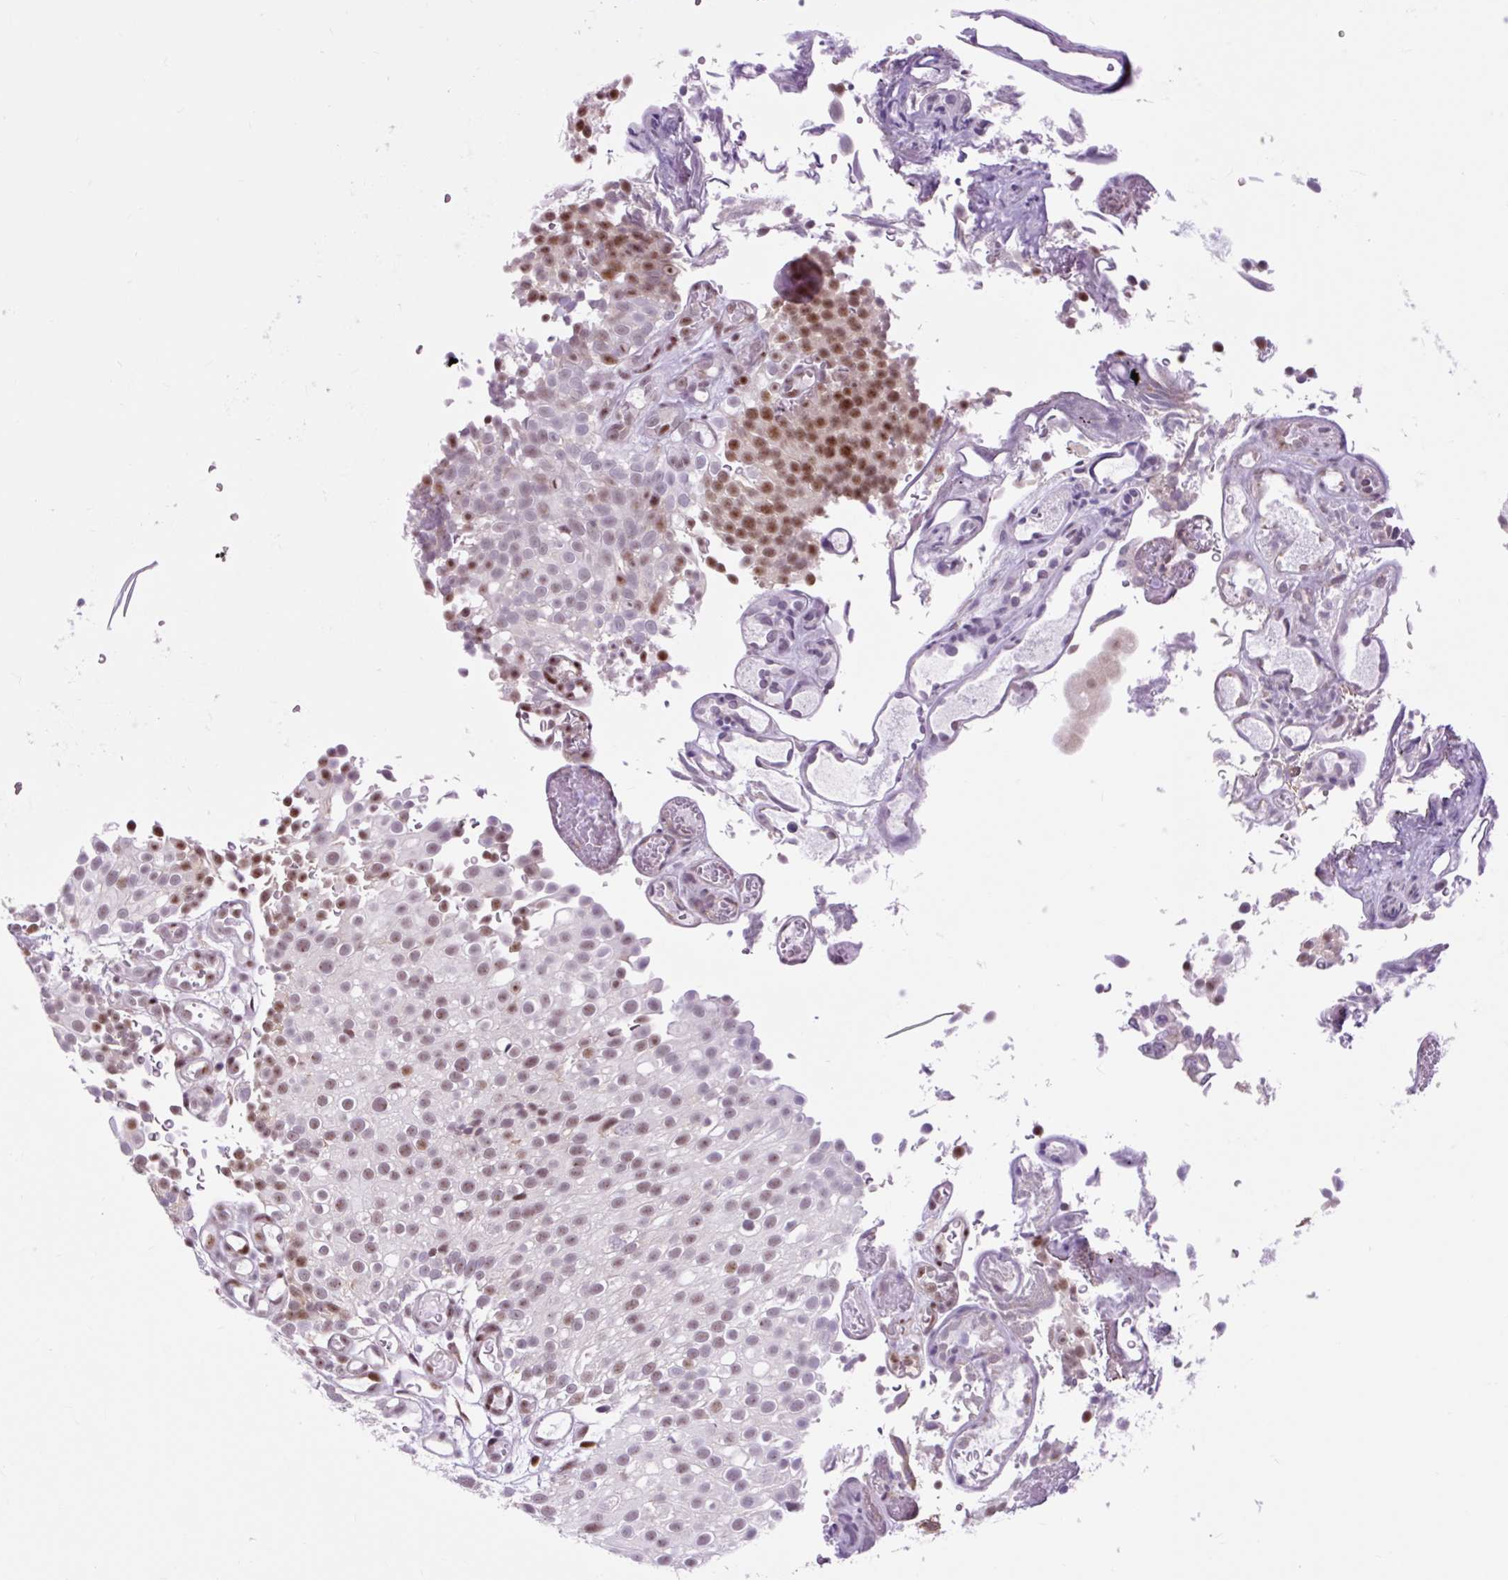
{"staining": {"intensity": "moderate", "quantity": ">75%", "location": "nuclear"}, "tissue": "urothelial cancer", "cell_type": "Tumor cells", "image_type": "cancer", "snomed": [{"axis": "morphology", "description": "Urothelial carcinoma, Low grade"}, {"axis": "topography", "description": "Urinary bladder"}], "caption": "Urothelial carcinoma (low-grade) was stained to show a protein in brown. There is medium levels of moderate nuclear staining in approximately >75% of tumor cells.", "gene": "CLK2", "patient": {"sex": "male", "age": 78}}